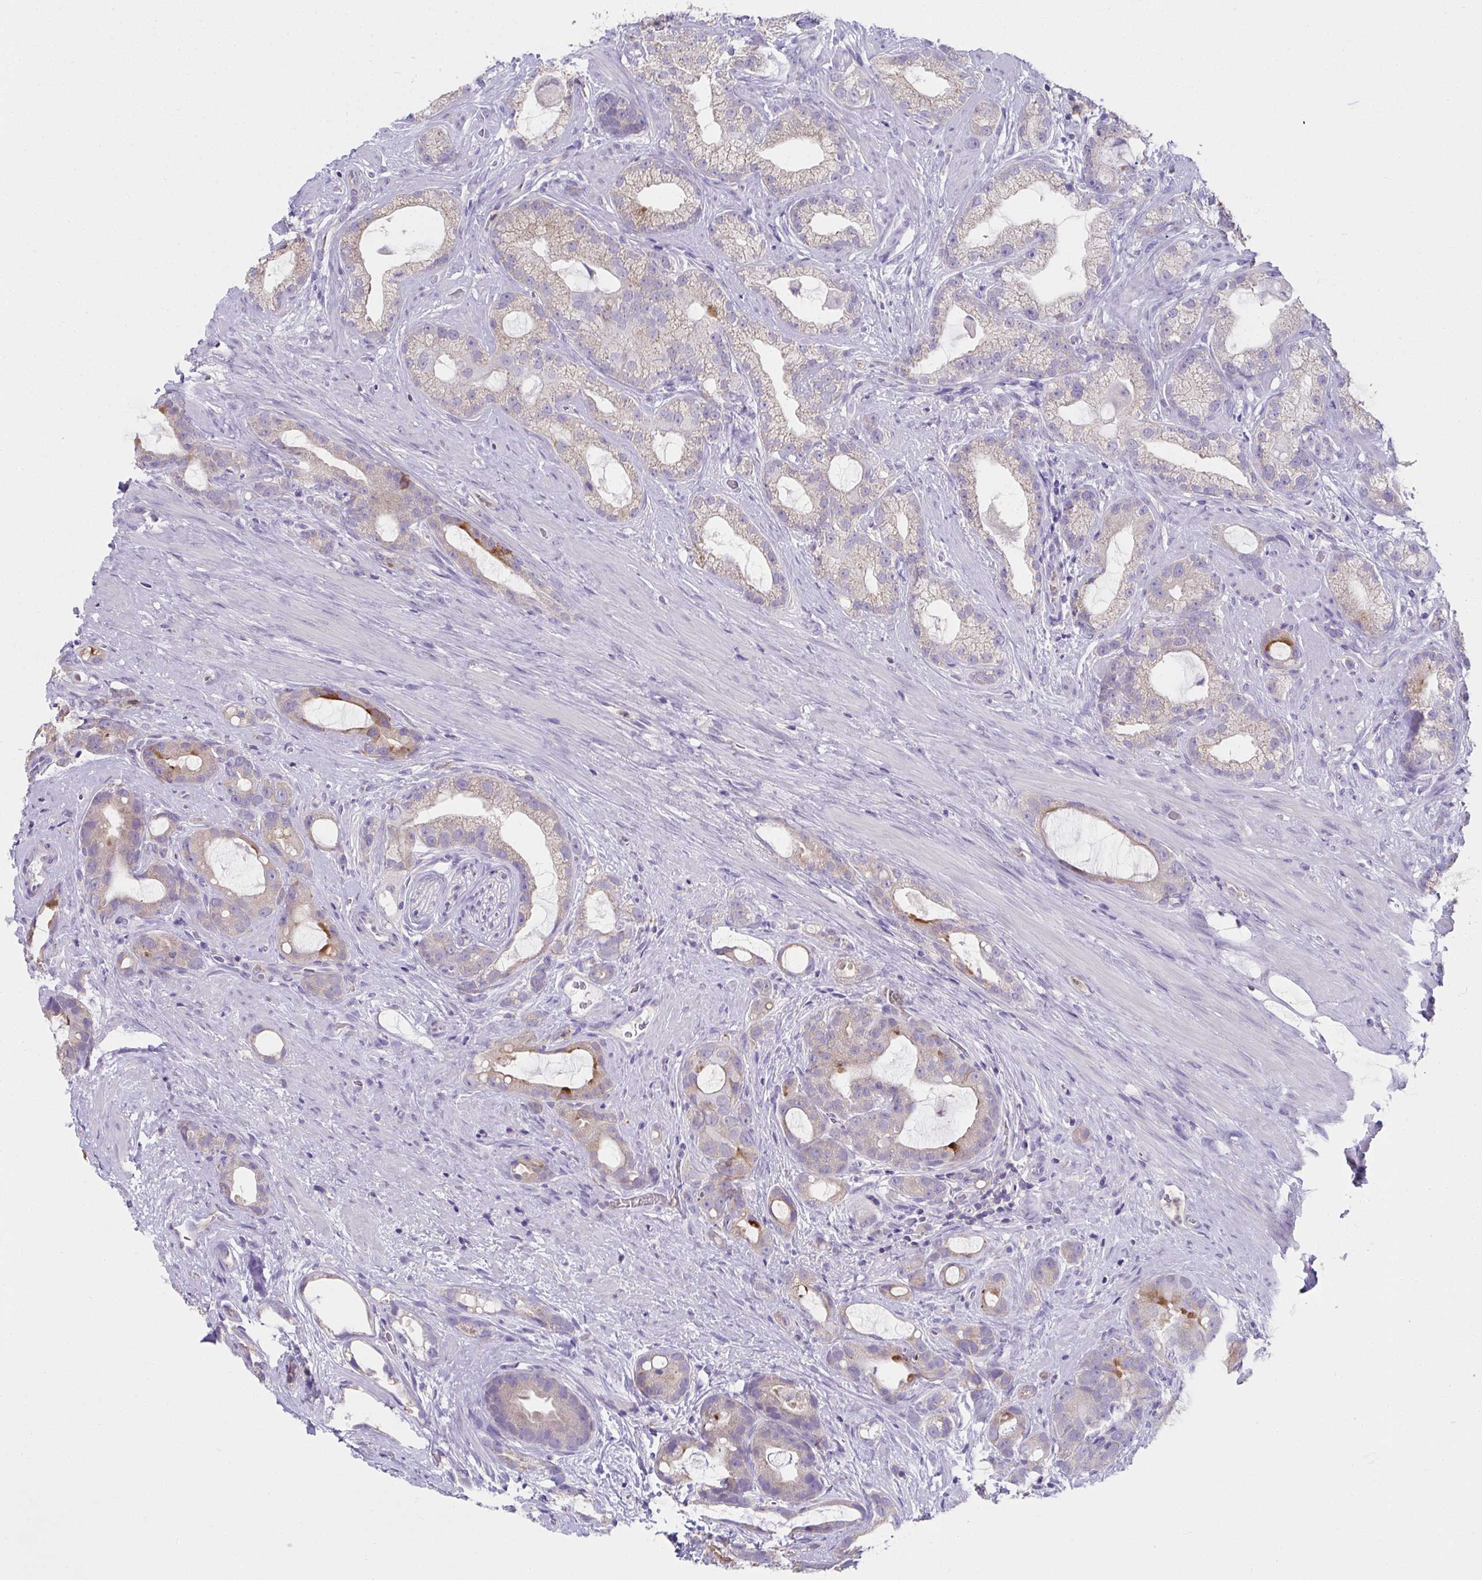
{"staining": {"intensity": "weak", "quantity": "25%-75%", "location": "cytoplasmic/membranous"}, "tissue": "prostate cancer", "cell_type": "Tumor cells", "image_type": "cancer", "snomed": [{"axis": "morphology", "description": "Adenocarcinoma, High grade"}, {"axis": "topography", "description": "Prostate"}], "caption": "Prostate cancer (adenocarcinoma (high-grade)) tissue exhibits weak cytoplasmic/membranous expression in approximately 25%-75% of tumor cells, visualized by immunohistochemistry.", "gene": "CXCR1", "patient": {"sex": "male", "age": 65}}